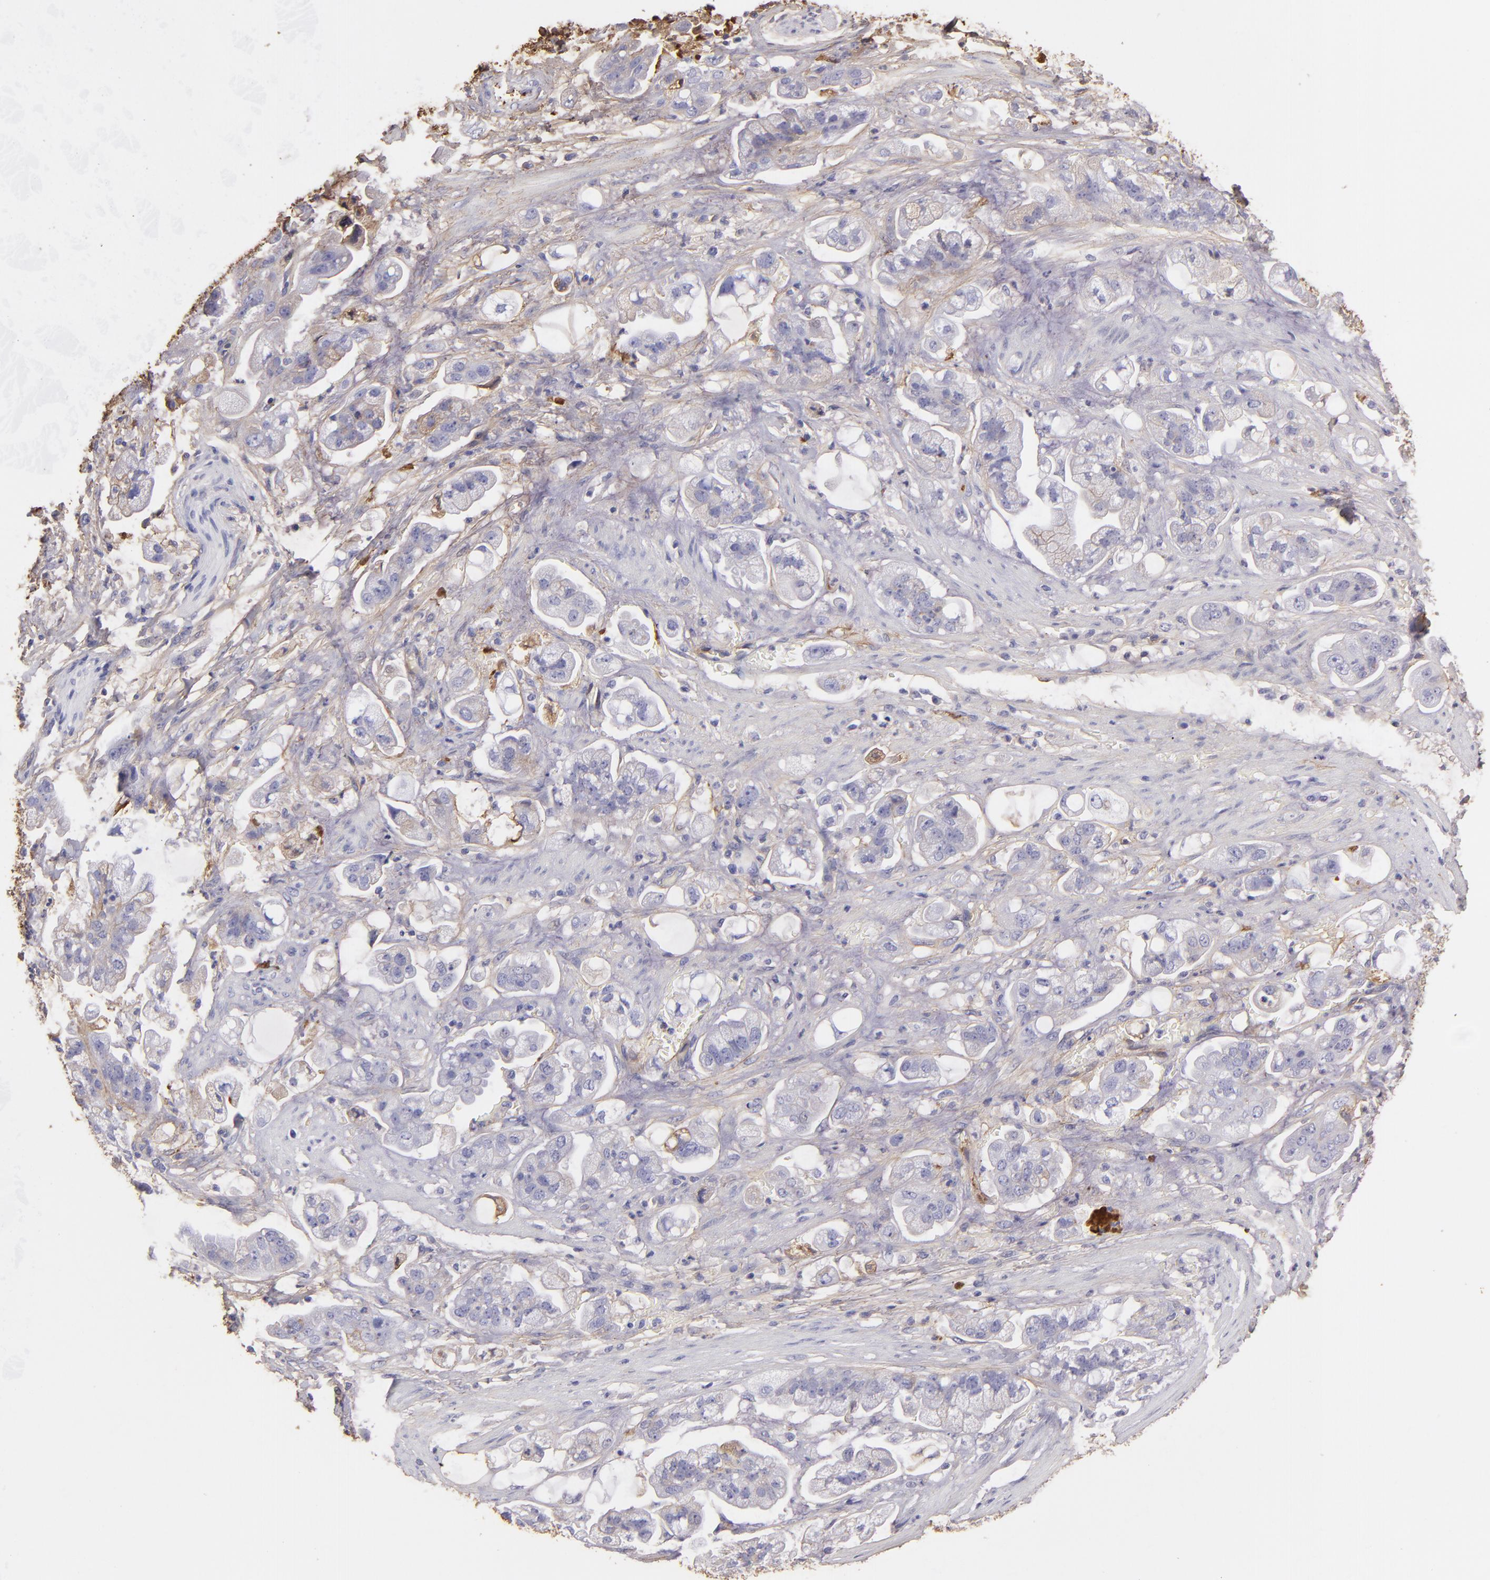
{"staining": {"intensity": "weak", "quantity": "<25%", "location": "cytoplasmic/membranous"}, "tissue": "stomach cancer", "cell_type": "Tumor cells", "image_type": "cancer", "snomed": [{"axis": "morphology", "description": "Adenocarcinoma, NOS"}, {"axis": "topography", "description": "Stomach"}], "caption": "Immunohistochemistry of human stomach cancer exhibits no positivity in tumor cells.", "gene": "FGB", "patient": {"sex": "male", "age": 62}}